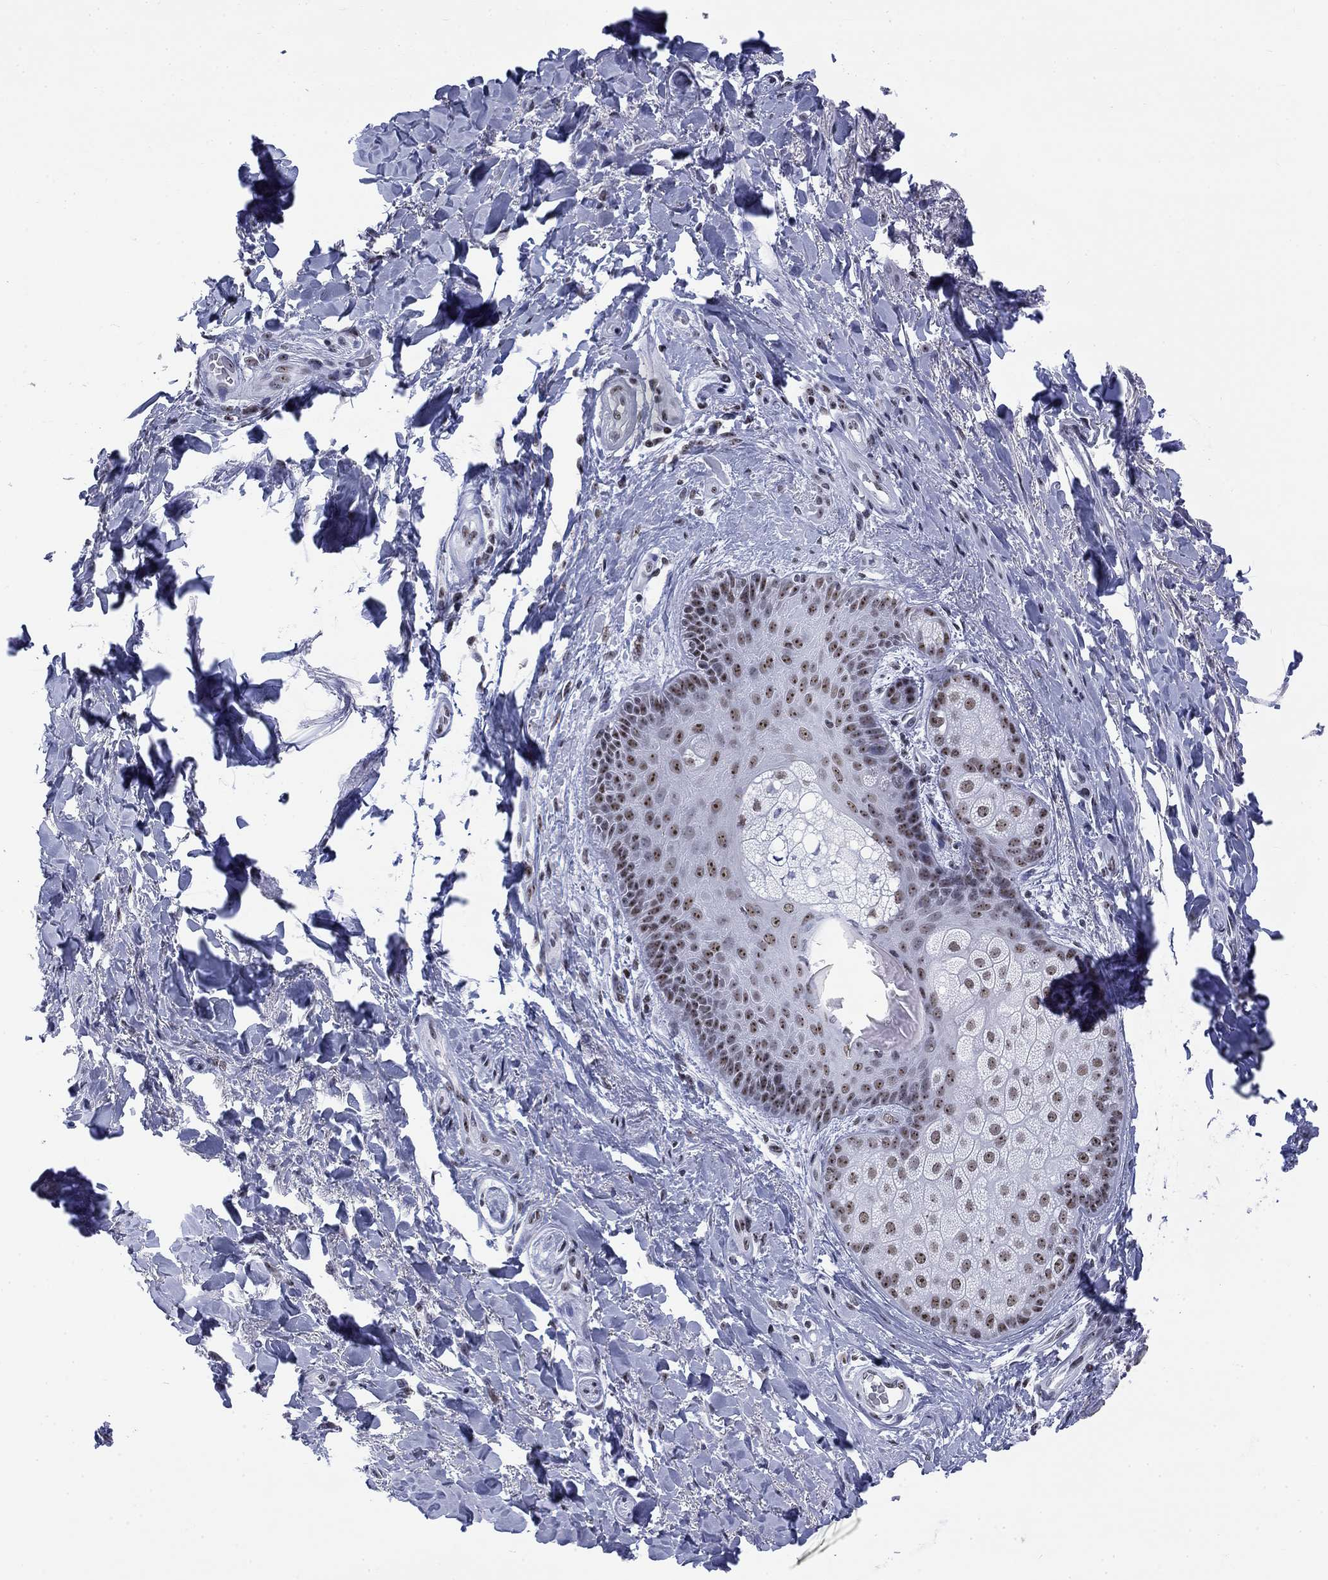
{"staining": {"intensity": "strong", "quantity": ">75%", "location": "nuclear"}, "tissue": "skin", "cell_type": "Epidermal cells", "image_type": "normal", "snomed": [{"axis": "morphology", "description": "Normal tissue, NOS"}, {"axis": "topography", "description": "Anal"}, {"axis": "topography", "description": "Peripheral nerve tissue"}], "caption": "There is high levels of strong nuclear positivity in epidermal cells of normal skin, as demonstrated by immunohistochemical staining (brown color).", "gene": "CSRNP3", "patient": {"sex": "male", "age": 53}}